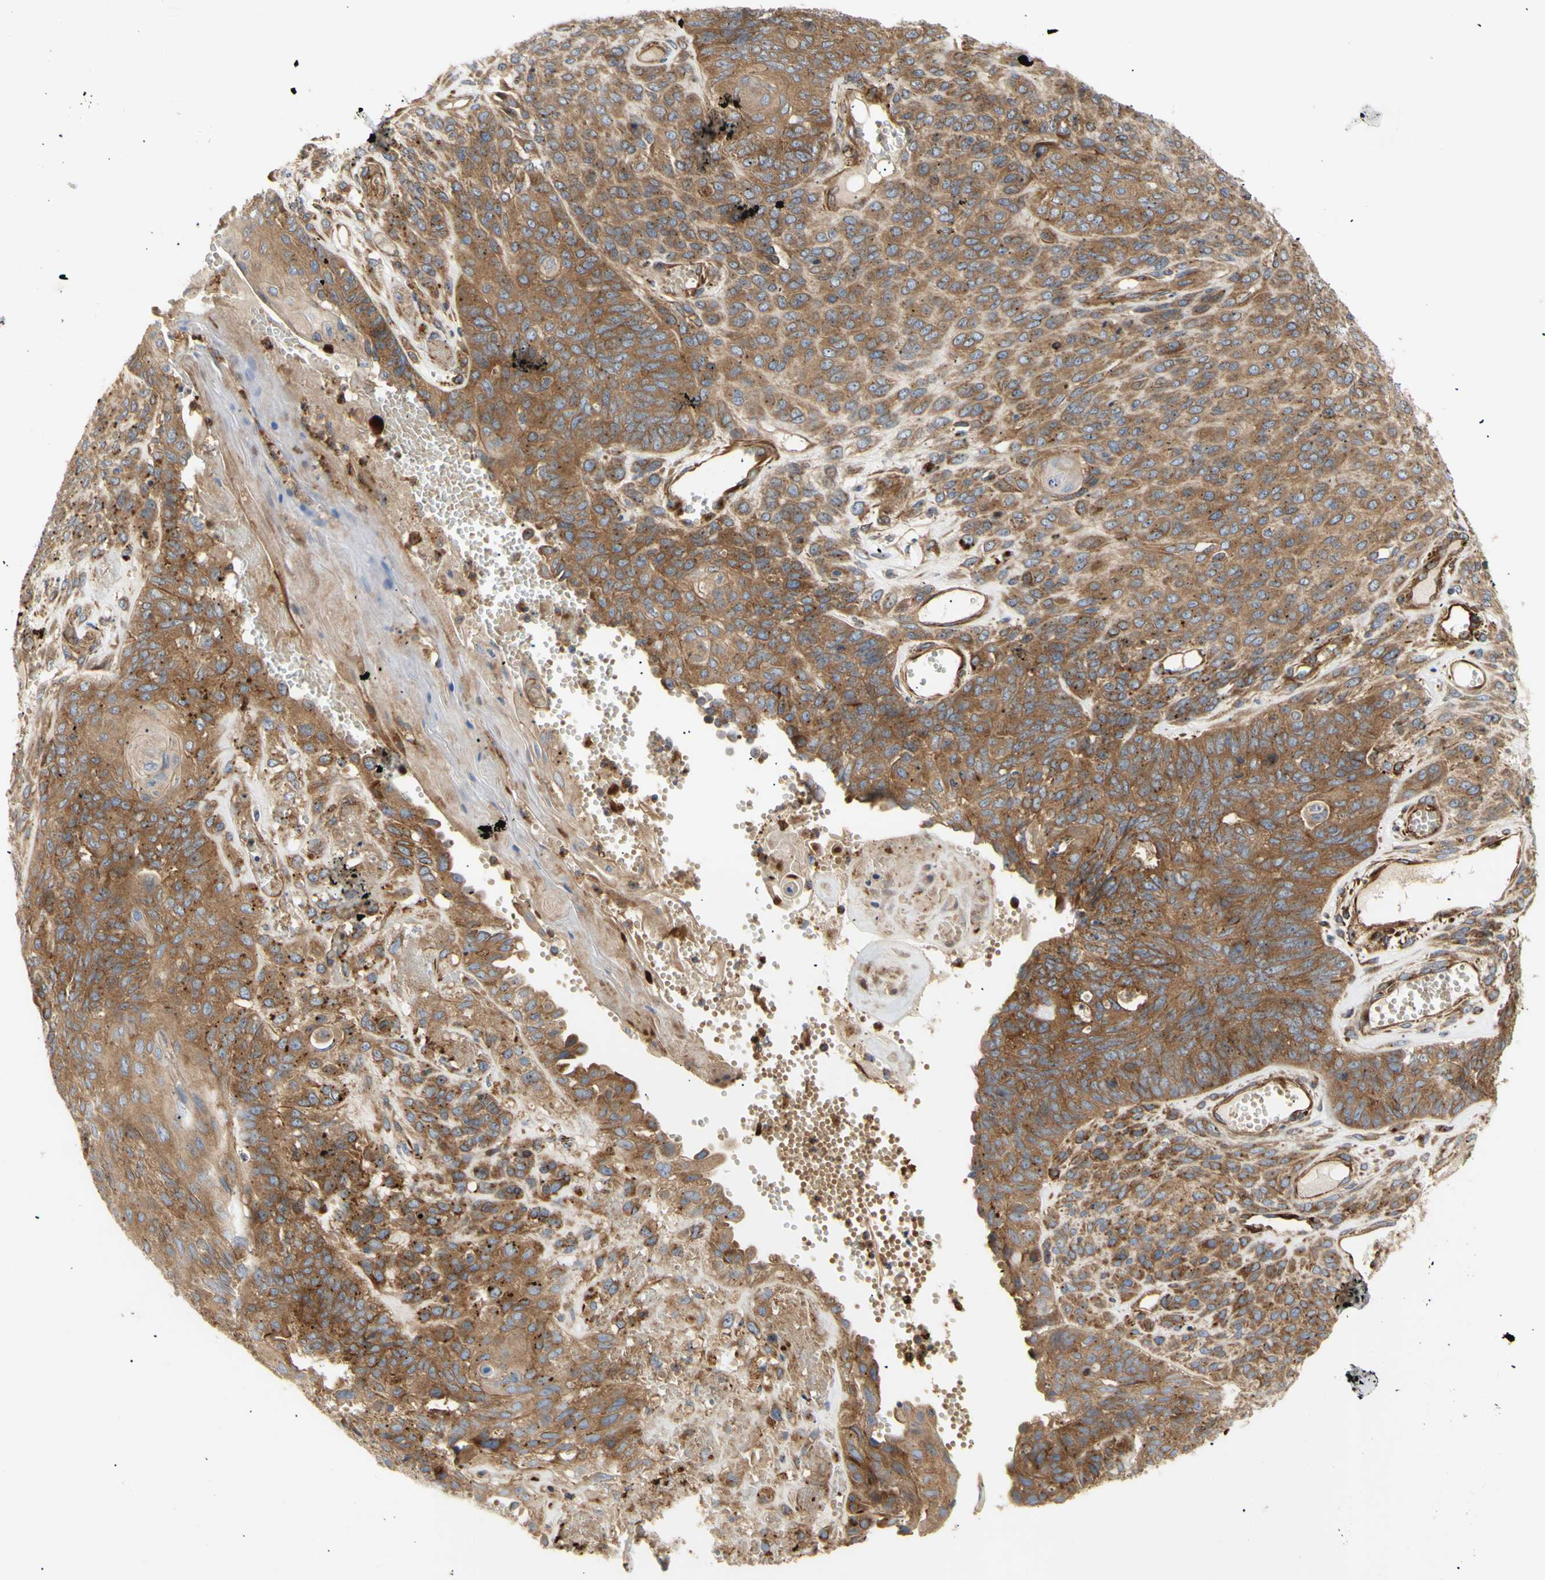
{"staining": {"intensity": "moderate", "quantity": ">75%", "location": "cytoplasmic/membranous"}, "tissue": "endometrial cancer", "cell_type": "Tumor cells", "image_type": "cancer", "snomed": [{"axis": "morphology", "description": "Adenocarcinoma, NOS"}, {"axis": "topography", "description": "Endometrium"}], "caption": "Adenocarcinoma (endometrial) was stained to show a protein in brown. There is medium levels of moderate cytoplasmic/membranous expression in approximately >75% of tumor cells.", "gene": "TUBG2", "patient": {"sex": "female", "age": 32}}